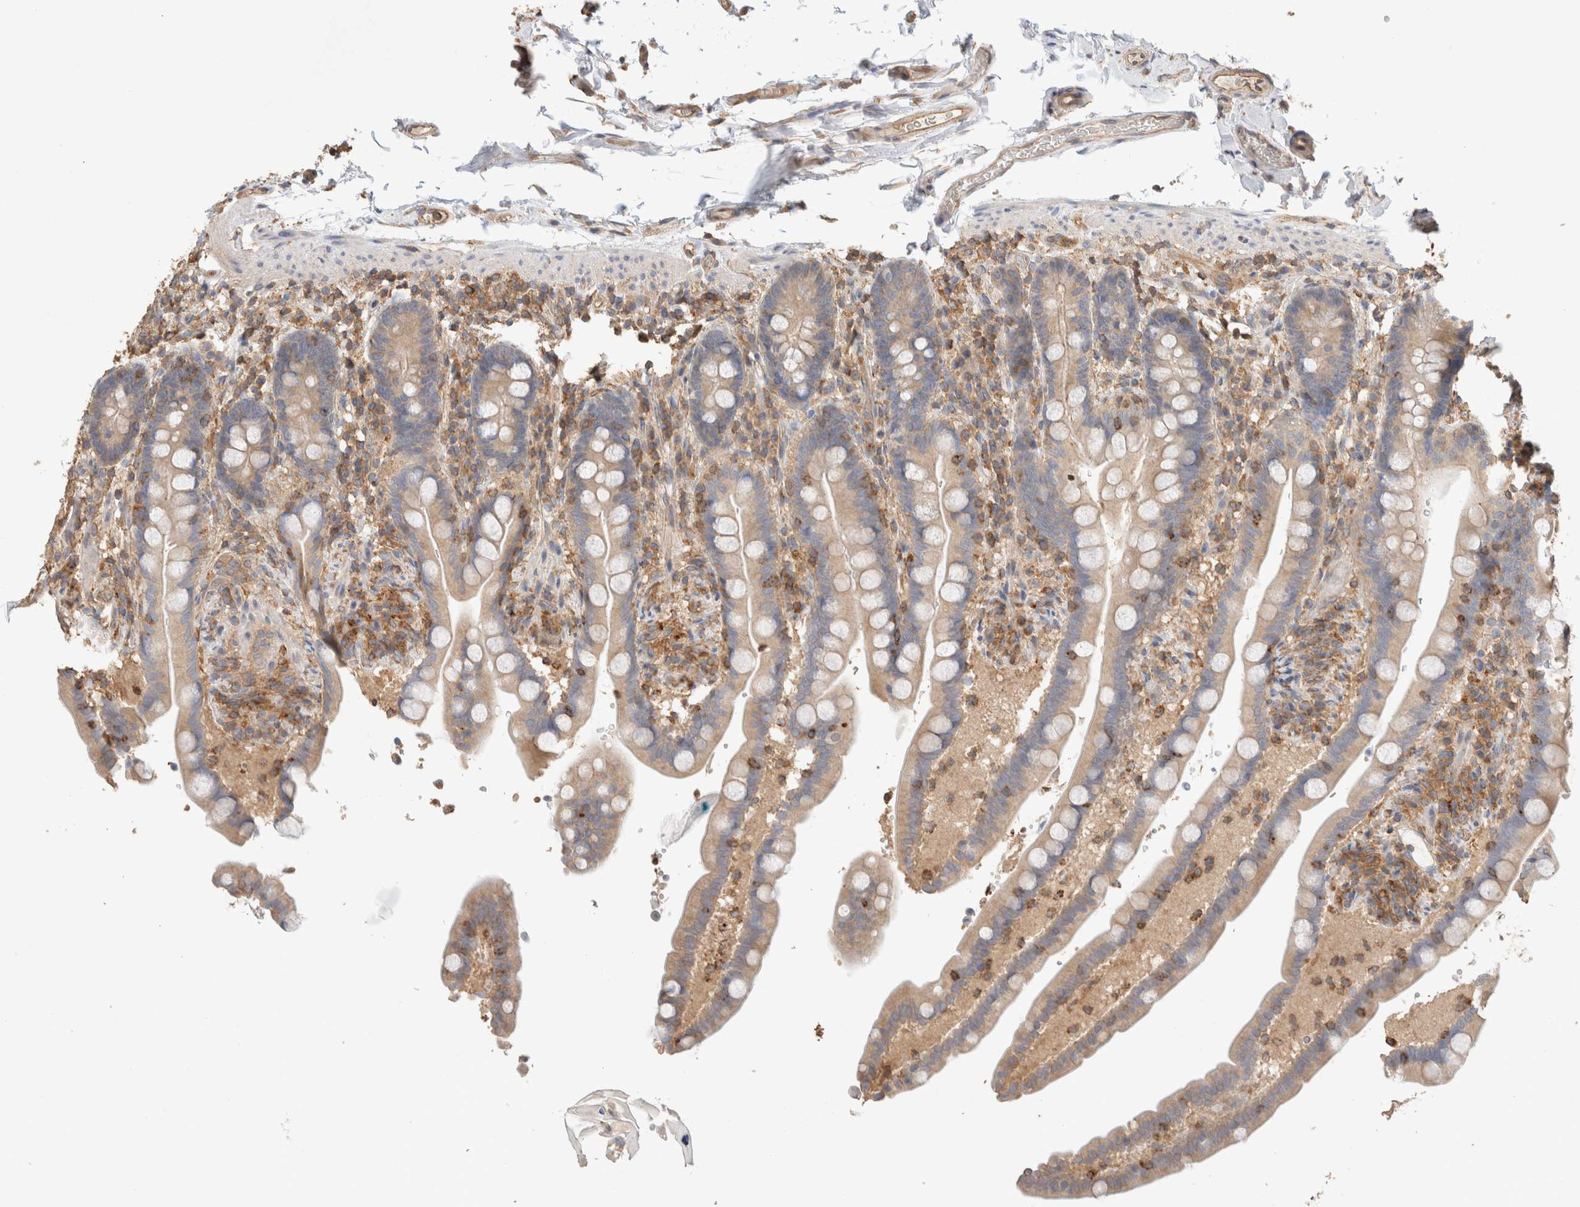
{"staining": {"intensity": "moderate", "quantity": "25%-75%", "location": "cytoplasmic/membranous"}, "tissue": "colon", "cell_type": "Endothelial cells", "image_type": "normal", "snomed": [{"axis": "morphology", "description": "Normal tissue, NOS"}, {"axis": "topography", "description": "Smooth muscle"}, {"axis": "topography", "description": "Colon"}], "caption": "Immunohistochemical staining of unremarkable human colon shows moderate cytoplasmic/membranous protein staining in approximately 25%-75% of endothelial cells. Immunohistochemistry (ihc) stains the protein of interest in brown and the nuclei are stained blue.", "gene": "CFAP418", "patient": {"sex": "male", "age": 73}}